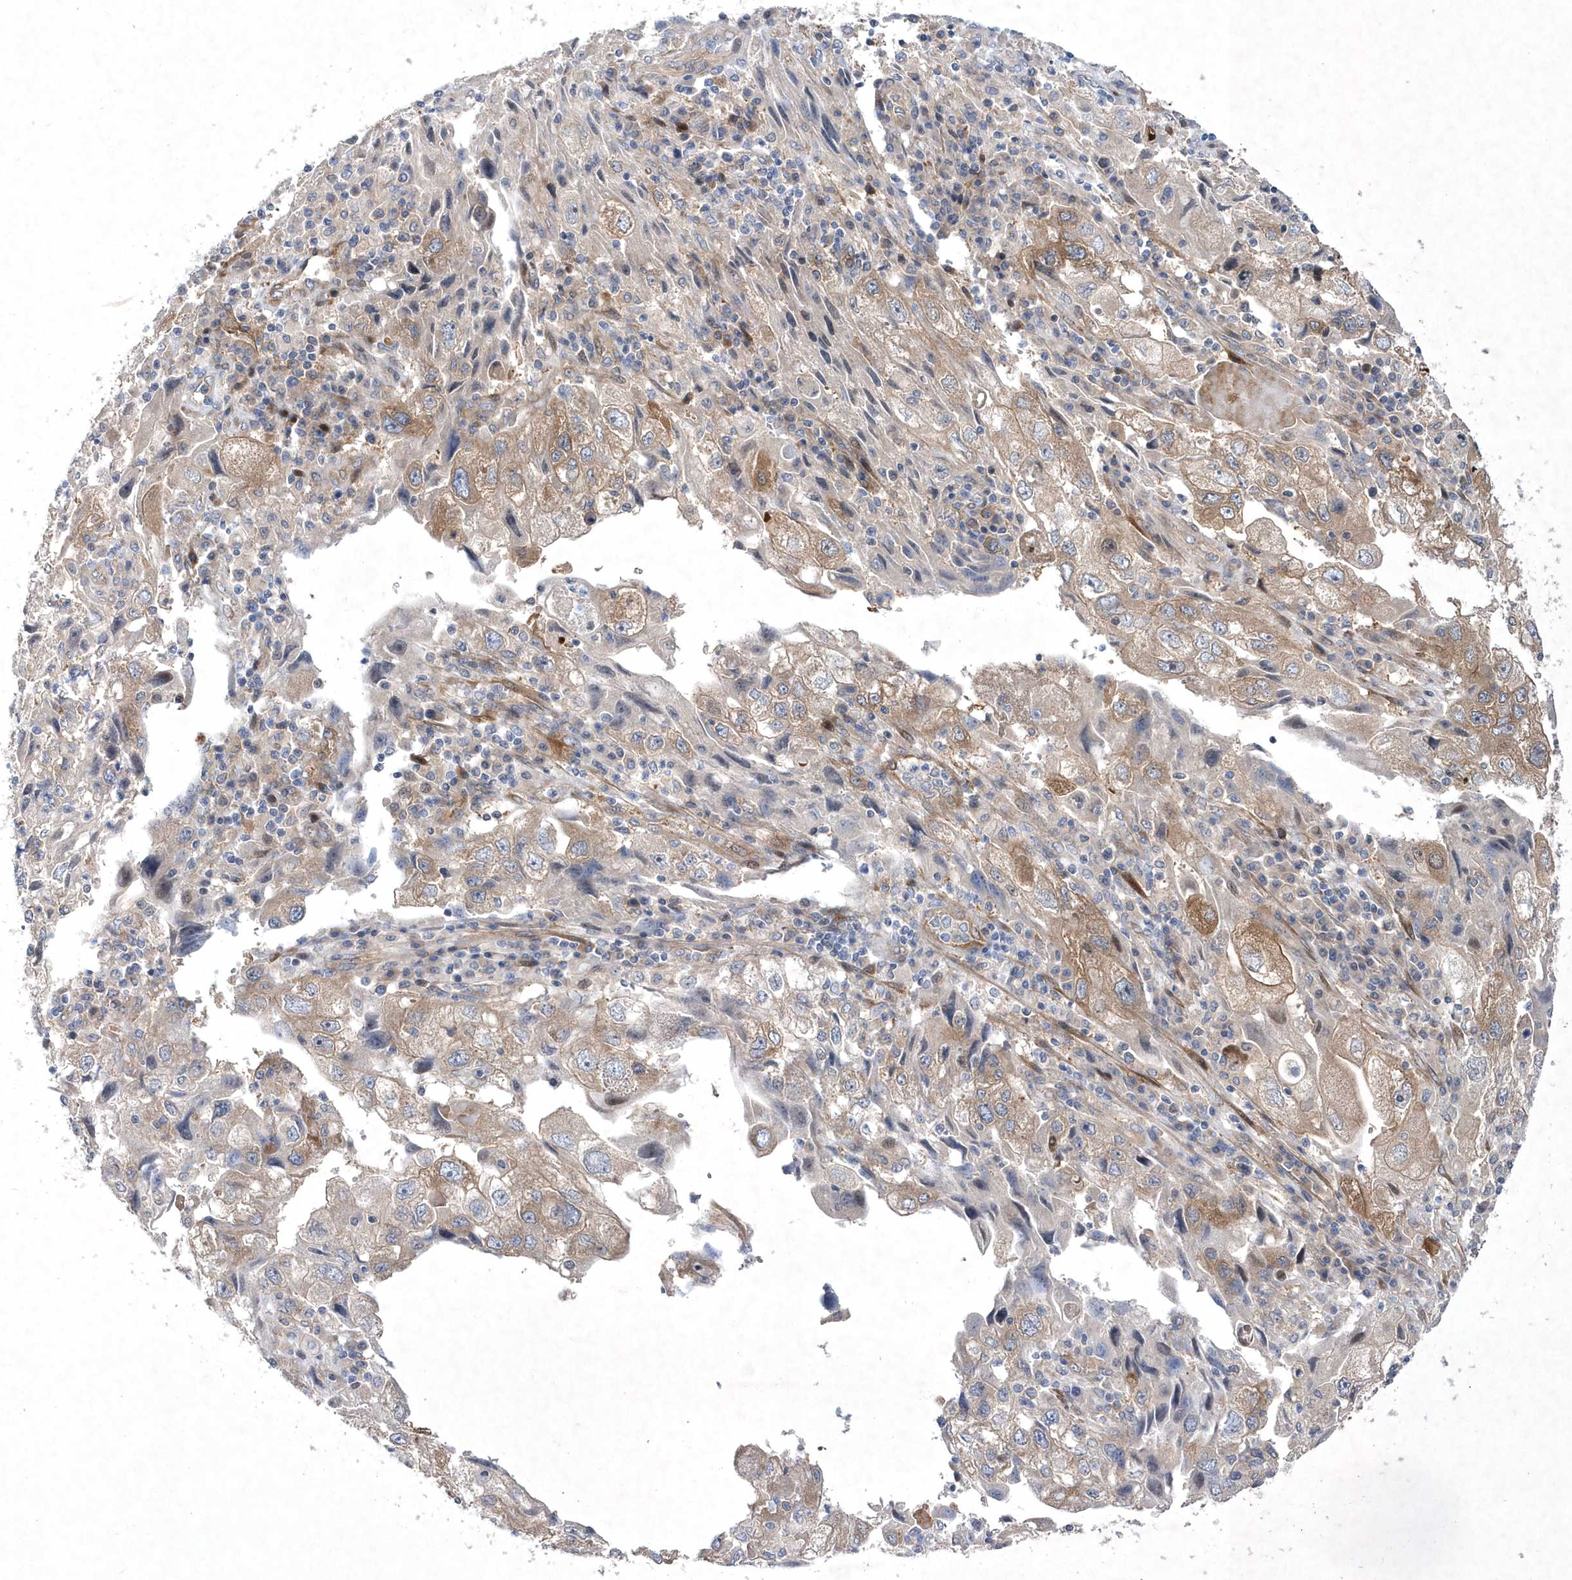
{"staining": {"intensity": "weak", "quantity": "25%-75%", "location": "cytoplasmic/membranous"}, "tissue": "endometrial cancer", "cell_type": "Tumor cells", "image_type": "cancer", "snomed": [{"axis": "morphology", "description": "Adenocarcinoma, NOS"}, {"axis": "topography", "description": "Endometrium"}], "caption": "A low amount of weak cytoplasmic/membranous expression is appreciated in about 25%-75% of tumor cells in adenocarcinoma (endometrial) tissue. (Brightfield microscopy of DAB IHC at high magnification).", "gene": "DSPP", "patient": {"sex": "female", "age": 49}}